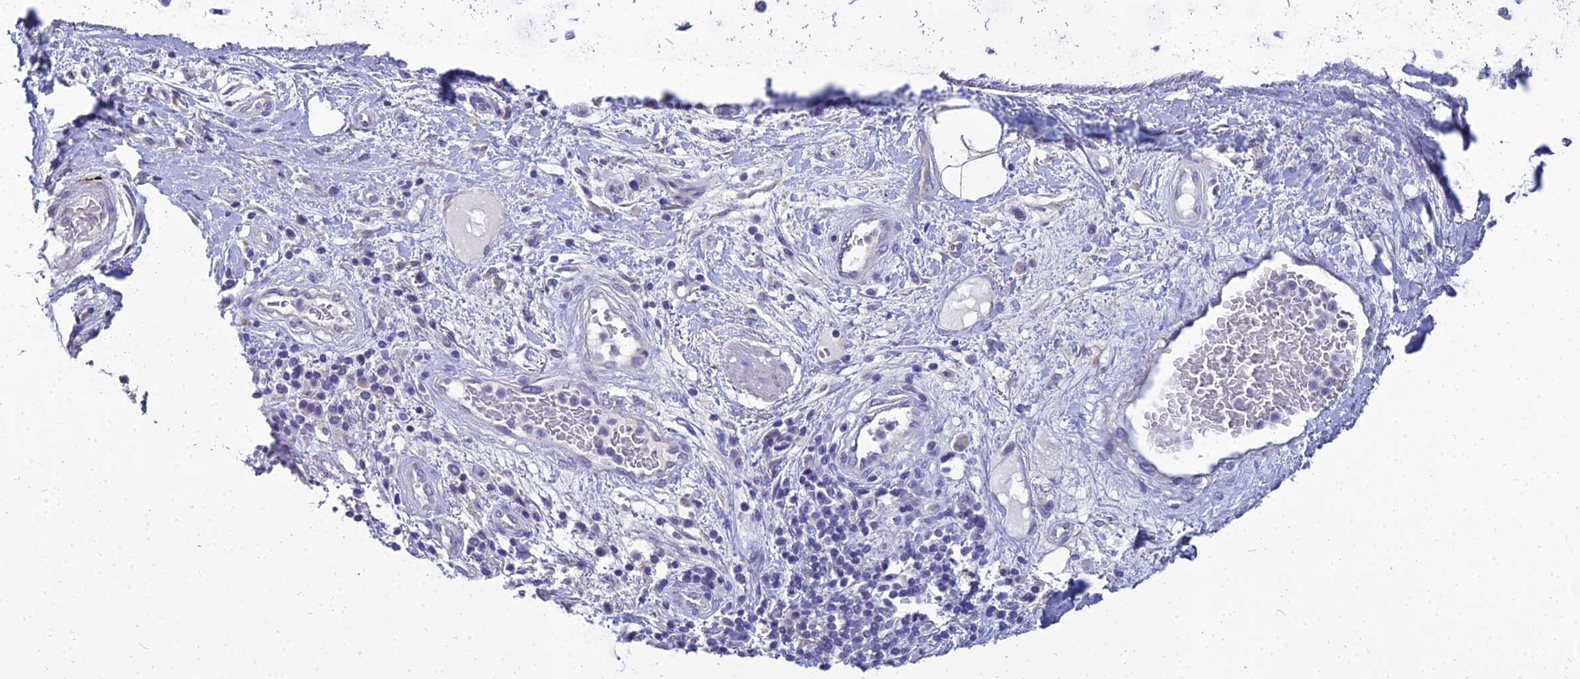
{"staining": {"intensity": "negative", "quantity": "none", "location": "none"}, "tissue": "adipose tissue", "cell_type": "Adipocytes", "image_type": "normal", "snomed": [{"axis": "morphology", "description": "Normal tissue, NOS"}, {"axis": "morphology", "description": "Squamous cell carcinoma, NOS"}, {"axis": "topography", "description": "Bronchus"}, {"axis": "topography", "description": "Lung"}], "caption": "High magnification brightfield microscopy of unremarkable adipose tissue stained with DAB (3,3'-diaminobenzidine) (brown) and counterstained with hematoxylin (blue): adipocytes show no significant expression.", "gene": "NPY", "patient": {"sex": "male", "age": 64}}